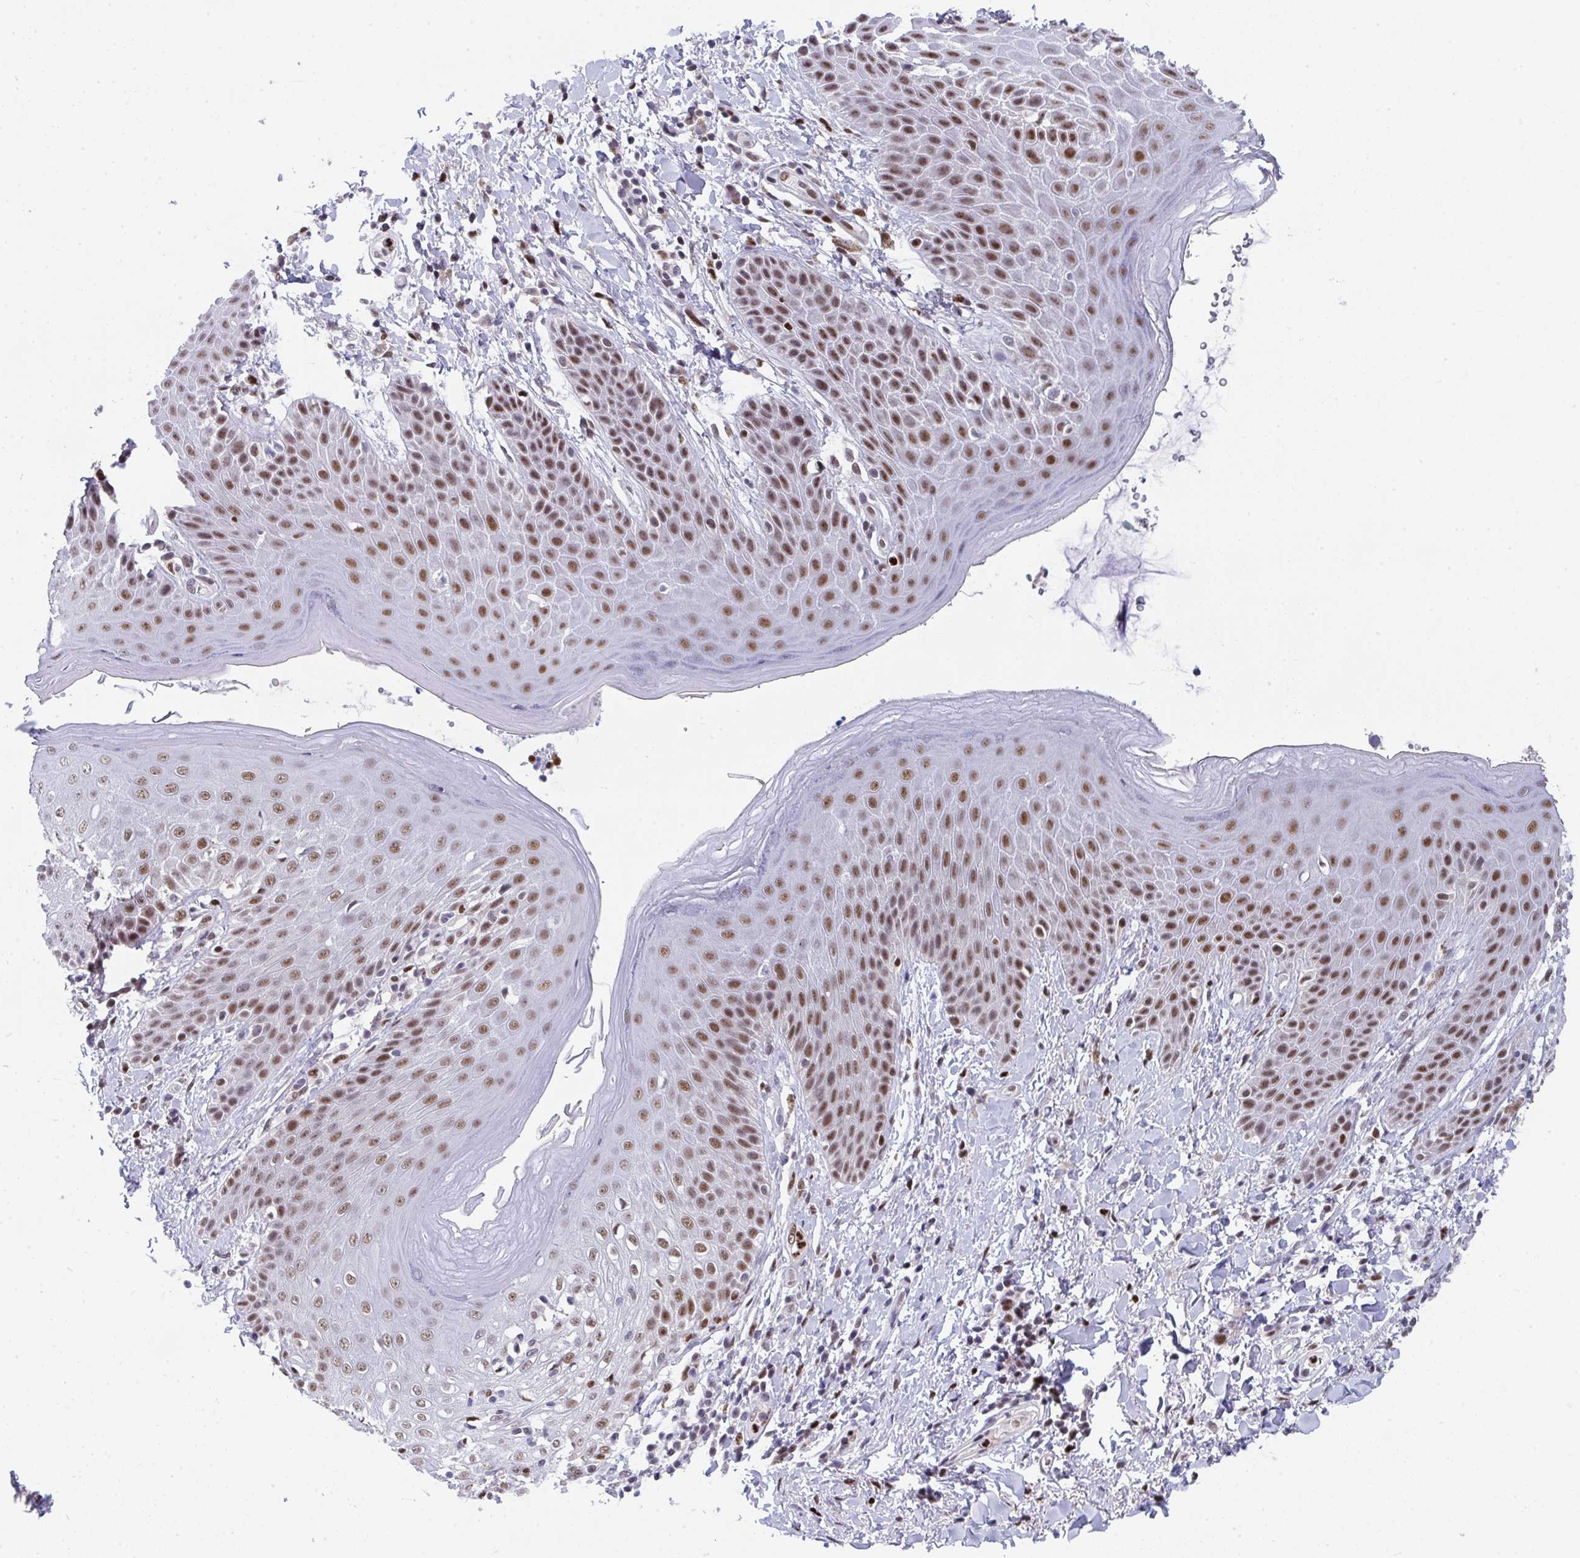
{"staining": {"intensity": "strong", "quantity": "25%-75%", "location": "nuclear"}, "tissue": "skin", "cell_type": "Epidermal cells", "image_type": "normal", "snomed": [{"axis": "morphology", "description": "Normal tissue, NOS"}, {"axis": "topography", "description": "Anal"}, {"axis": "topography", "description": "Peripheral nerve tissue"}], "caption": "Protein expression analysis of normal skin shows strong nuclear positivity in about 25%-75% of epidermal cells. (DAB (3,3'-diaminobenzidine) IHC, brown staining for protein, blue staining for nuclei).", "gene": "JDP2", "patient": {"sex": "male", "age": 51}}